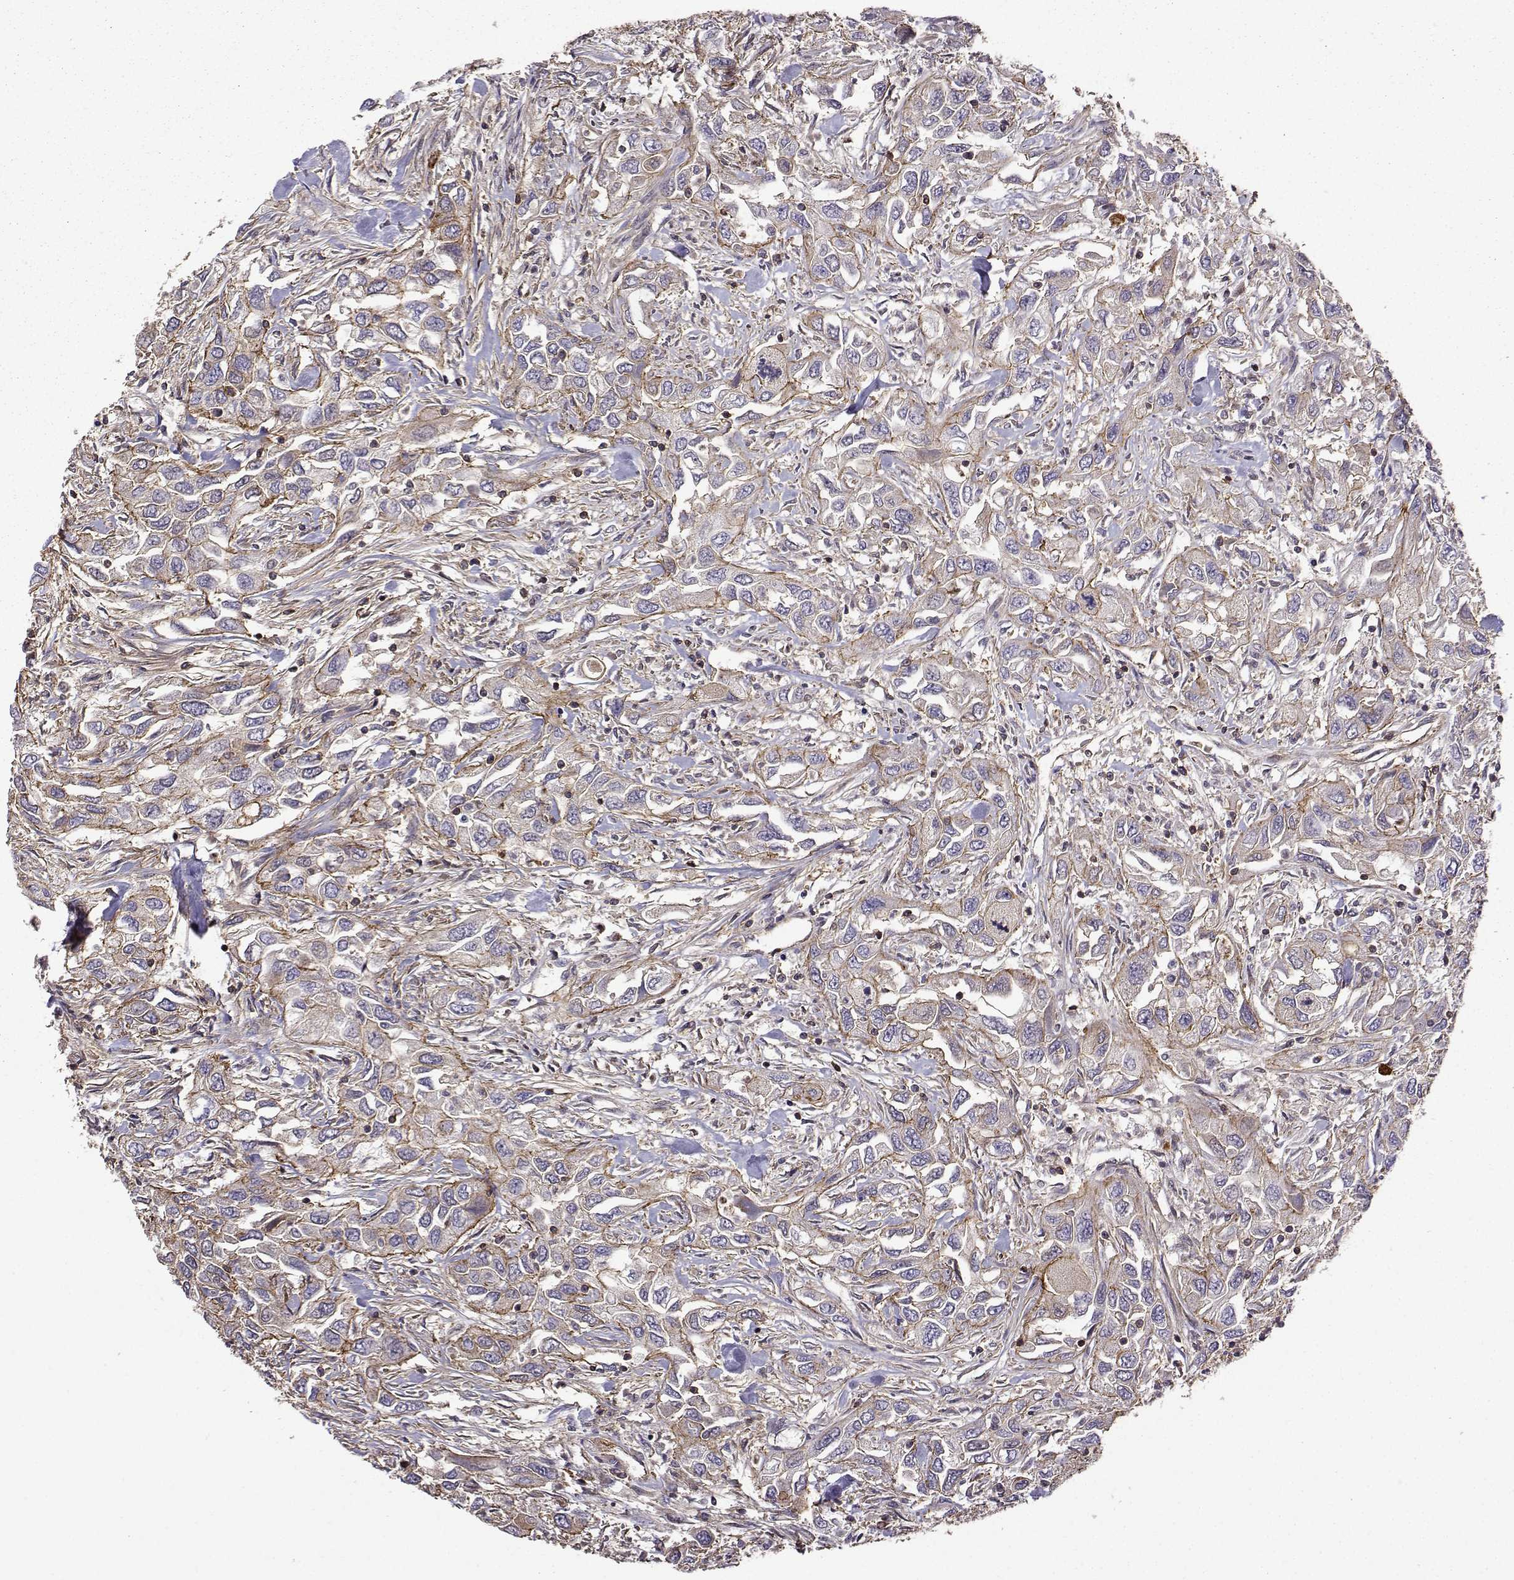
{"staining": {"intensity": "strong", "quantity": "<25%", "location": "cytoplasmic/membranous"}, "tissue": "urothelial cancer", "cell_type": "Tumor cells", "image_type": "cancer", "snomed": [{"axis": "morphology", "description": "Urothelial carcinoma, High grade"}, {"axis": "topography", "description": "Urinary bladder"}], "caption": "IHC histopathology image of neoplastic tissue: human high-grade urothelial carcinoma stained using immunohistochemistry exhibits medium levels of strong protein expression localized specifically in the cytoplasmic/membranous of tumor cells, appearing as a cytoplasmic/membranous brown color.", "gene": "ITGB8", "patient": {"sex": "male", "age": 76}}